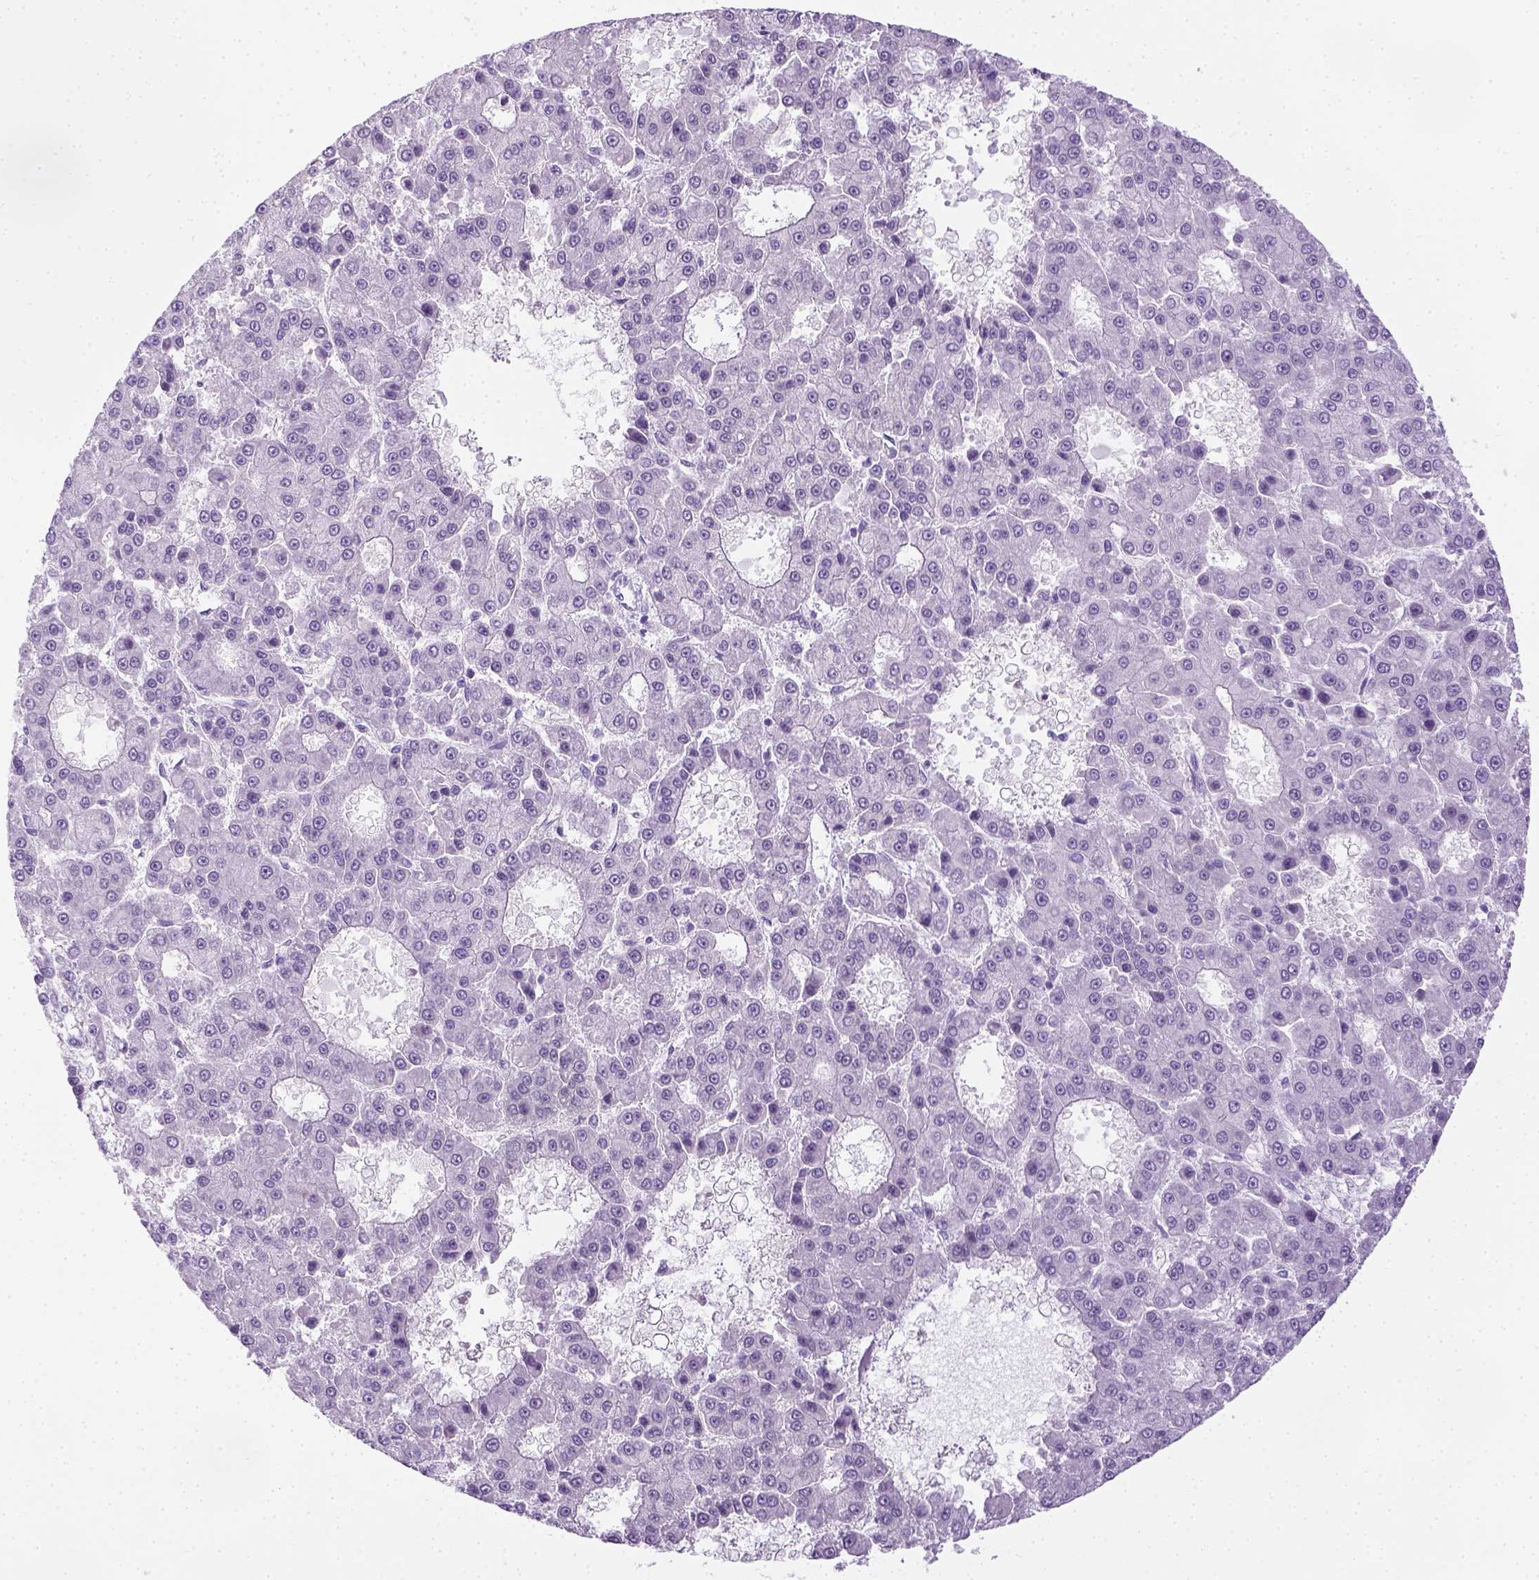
{"staining": {"intensity": "negative", "quantity": "none", "location": "none"}, "tissue": "liver cancer", "cell_type": "Tumor cells", "image_type": "cancer", "snomed": [{"axis": "morphology", "description": "Carcinoma, Hepatocellular, NOS"}, {"axis": "topography", "description": "Liver"}], "caption": "Tumor cells show no significant positivity in liver cancer (hepatocellular carcinoma).", "gene": "LGSN", "patient": {"sex": "male", "age": 70}}